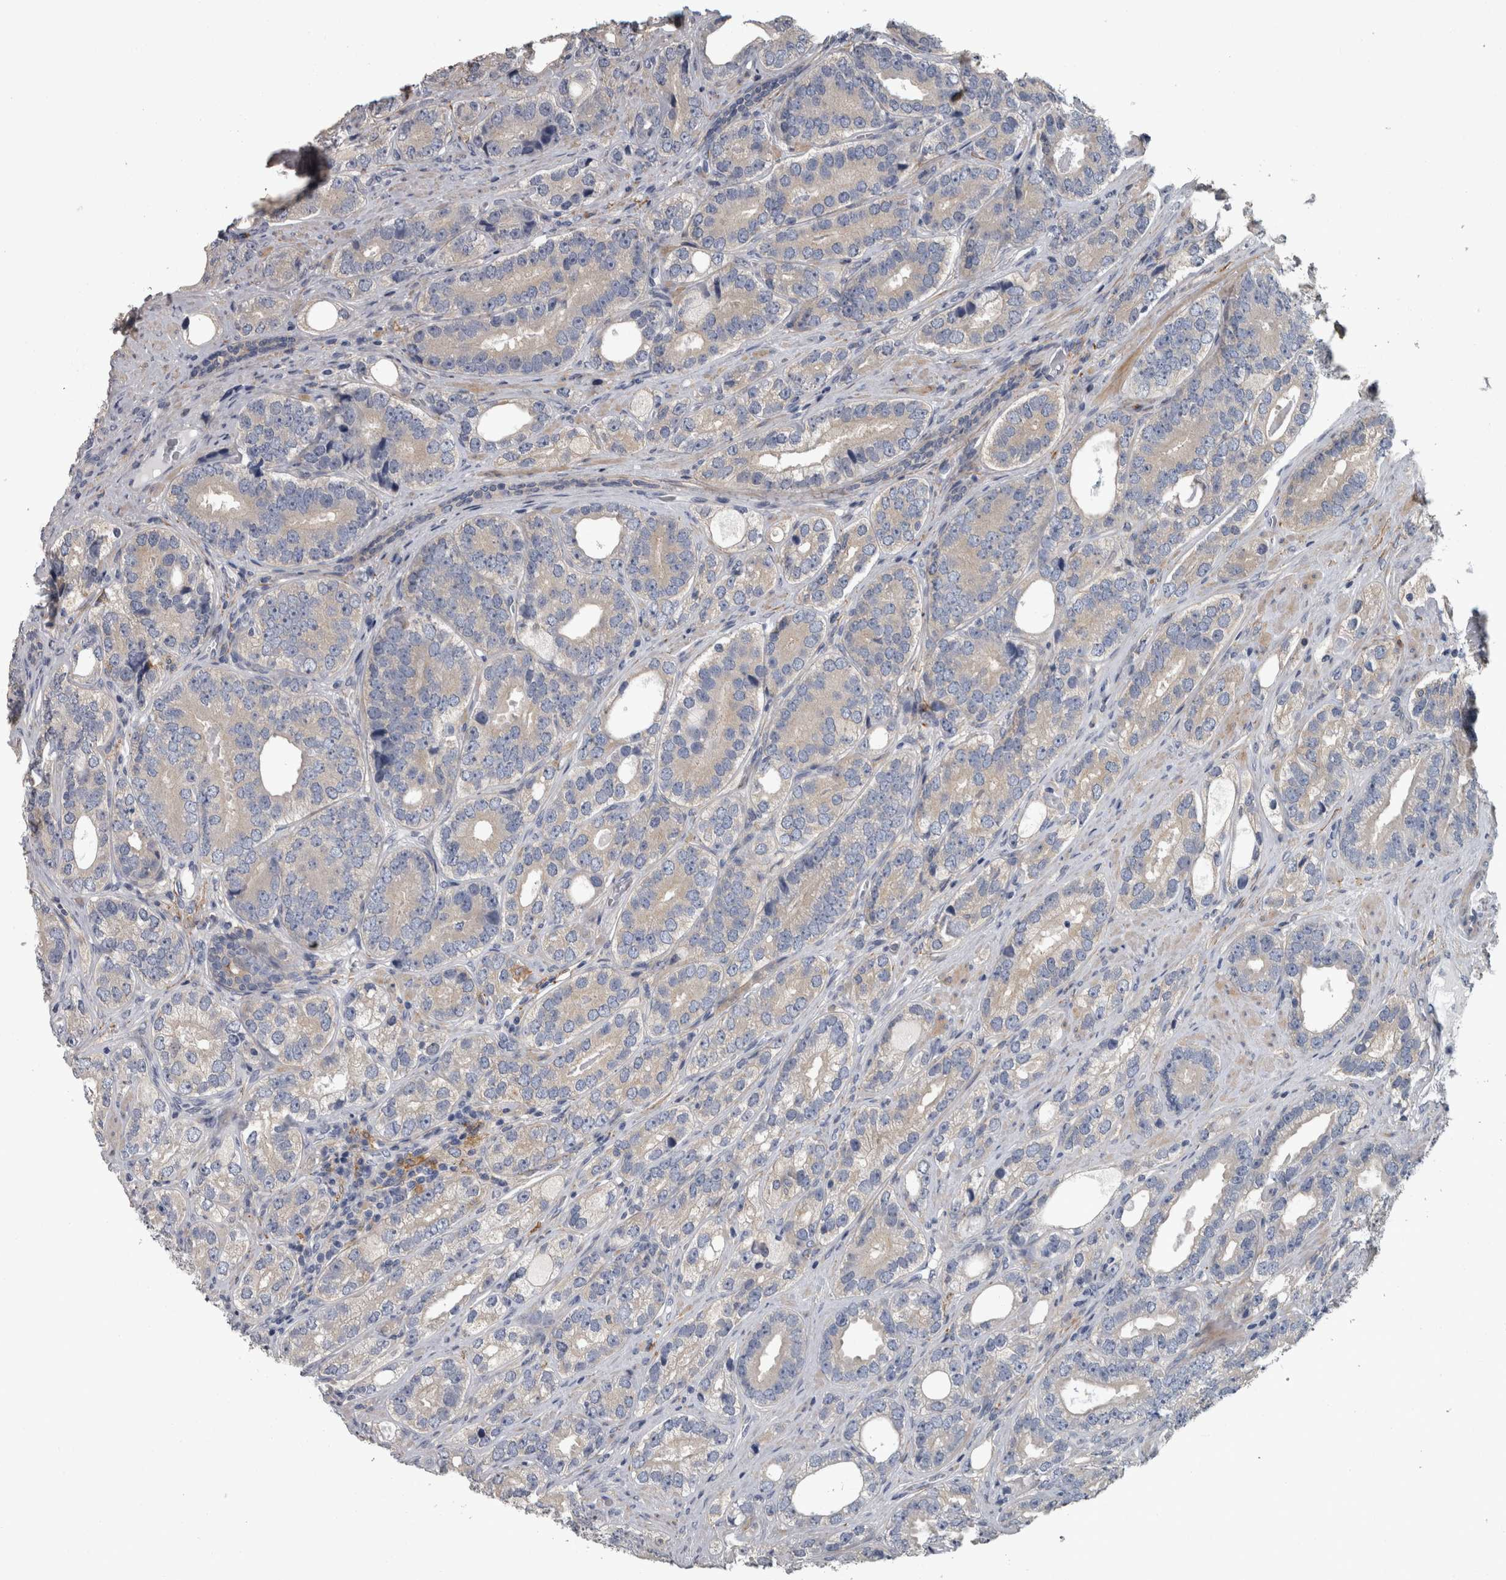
{"staining": {"intensity": "weak", "quantity": "<25%", "location": "cytoplasmic/membranous"}, "tissue": "prostate cancer", "cell_type": "Tumor cells", "image_type": "cancer", "snomed": [{"axis": "morphology", "description": "Adenocarcinoma, High grade"}, {"axis": "topography", "description": "Prostate"}], "caption": "Human prostate high-grade adenocarcinoma stained for a protein using immunohistochemistry (IHC) demonstrates no positivity in tumor cells.", "gene": "EFEMP2", "patient": {"sex": "male", "age": 56}}